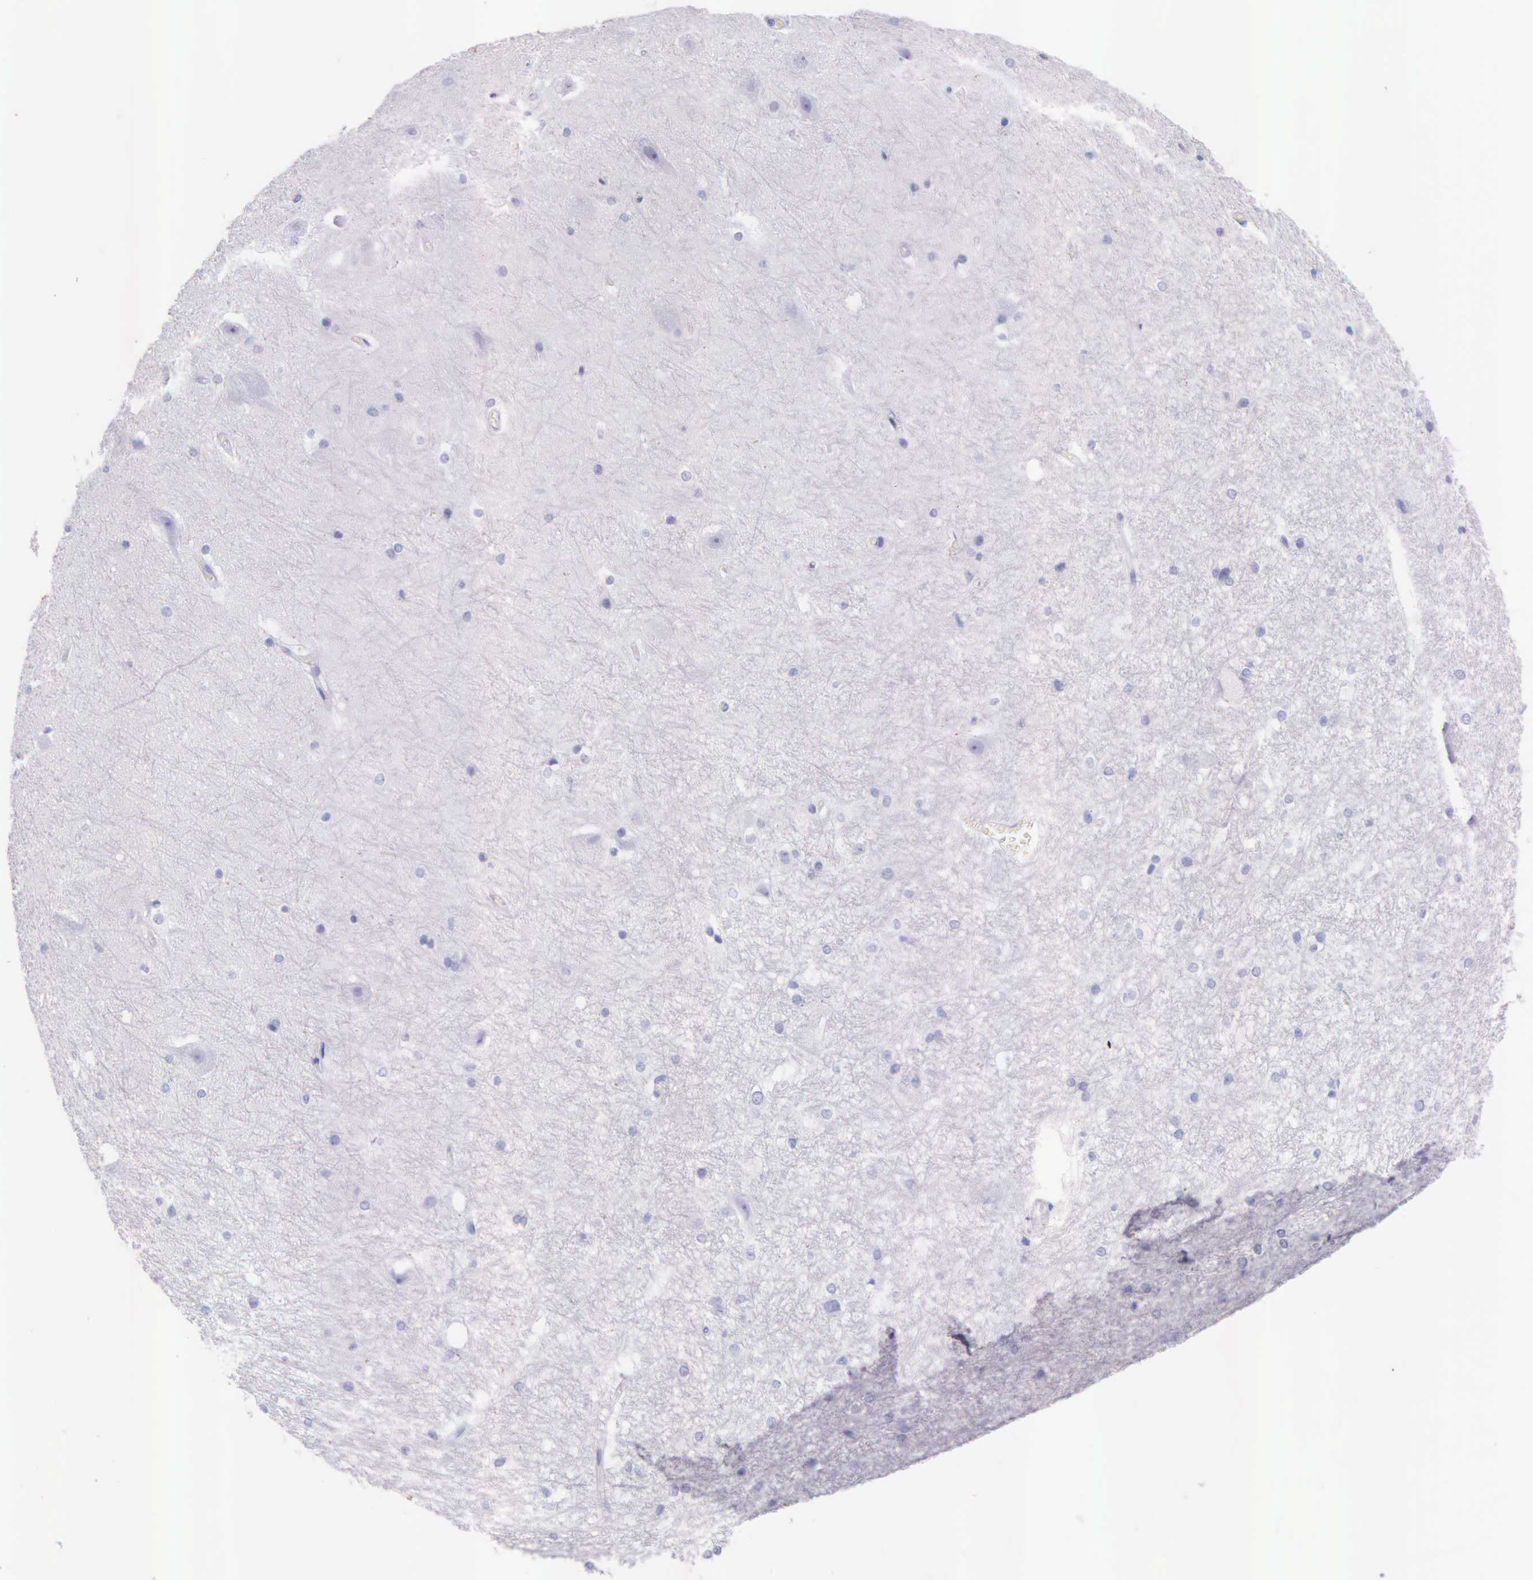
{"staining": {"intensity": "negative", "quantity": "none", "location": "none"}, "tissue": "hippocampus", "cell_type": "Glial cells", "image_type": "normal", "snomed": [{"axis": "morphology", "description": "Normal tissue, NOS"}, {"axis": "topography", "description": "Hippocampus"}], "caption": "This is a micrograph of immunohistochemistry staining of normal hippocampus, which shows no staining in glial cells.", "gene": "KLK2", "patient": {"sex": "female", "age": 19}}